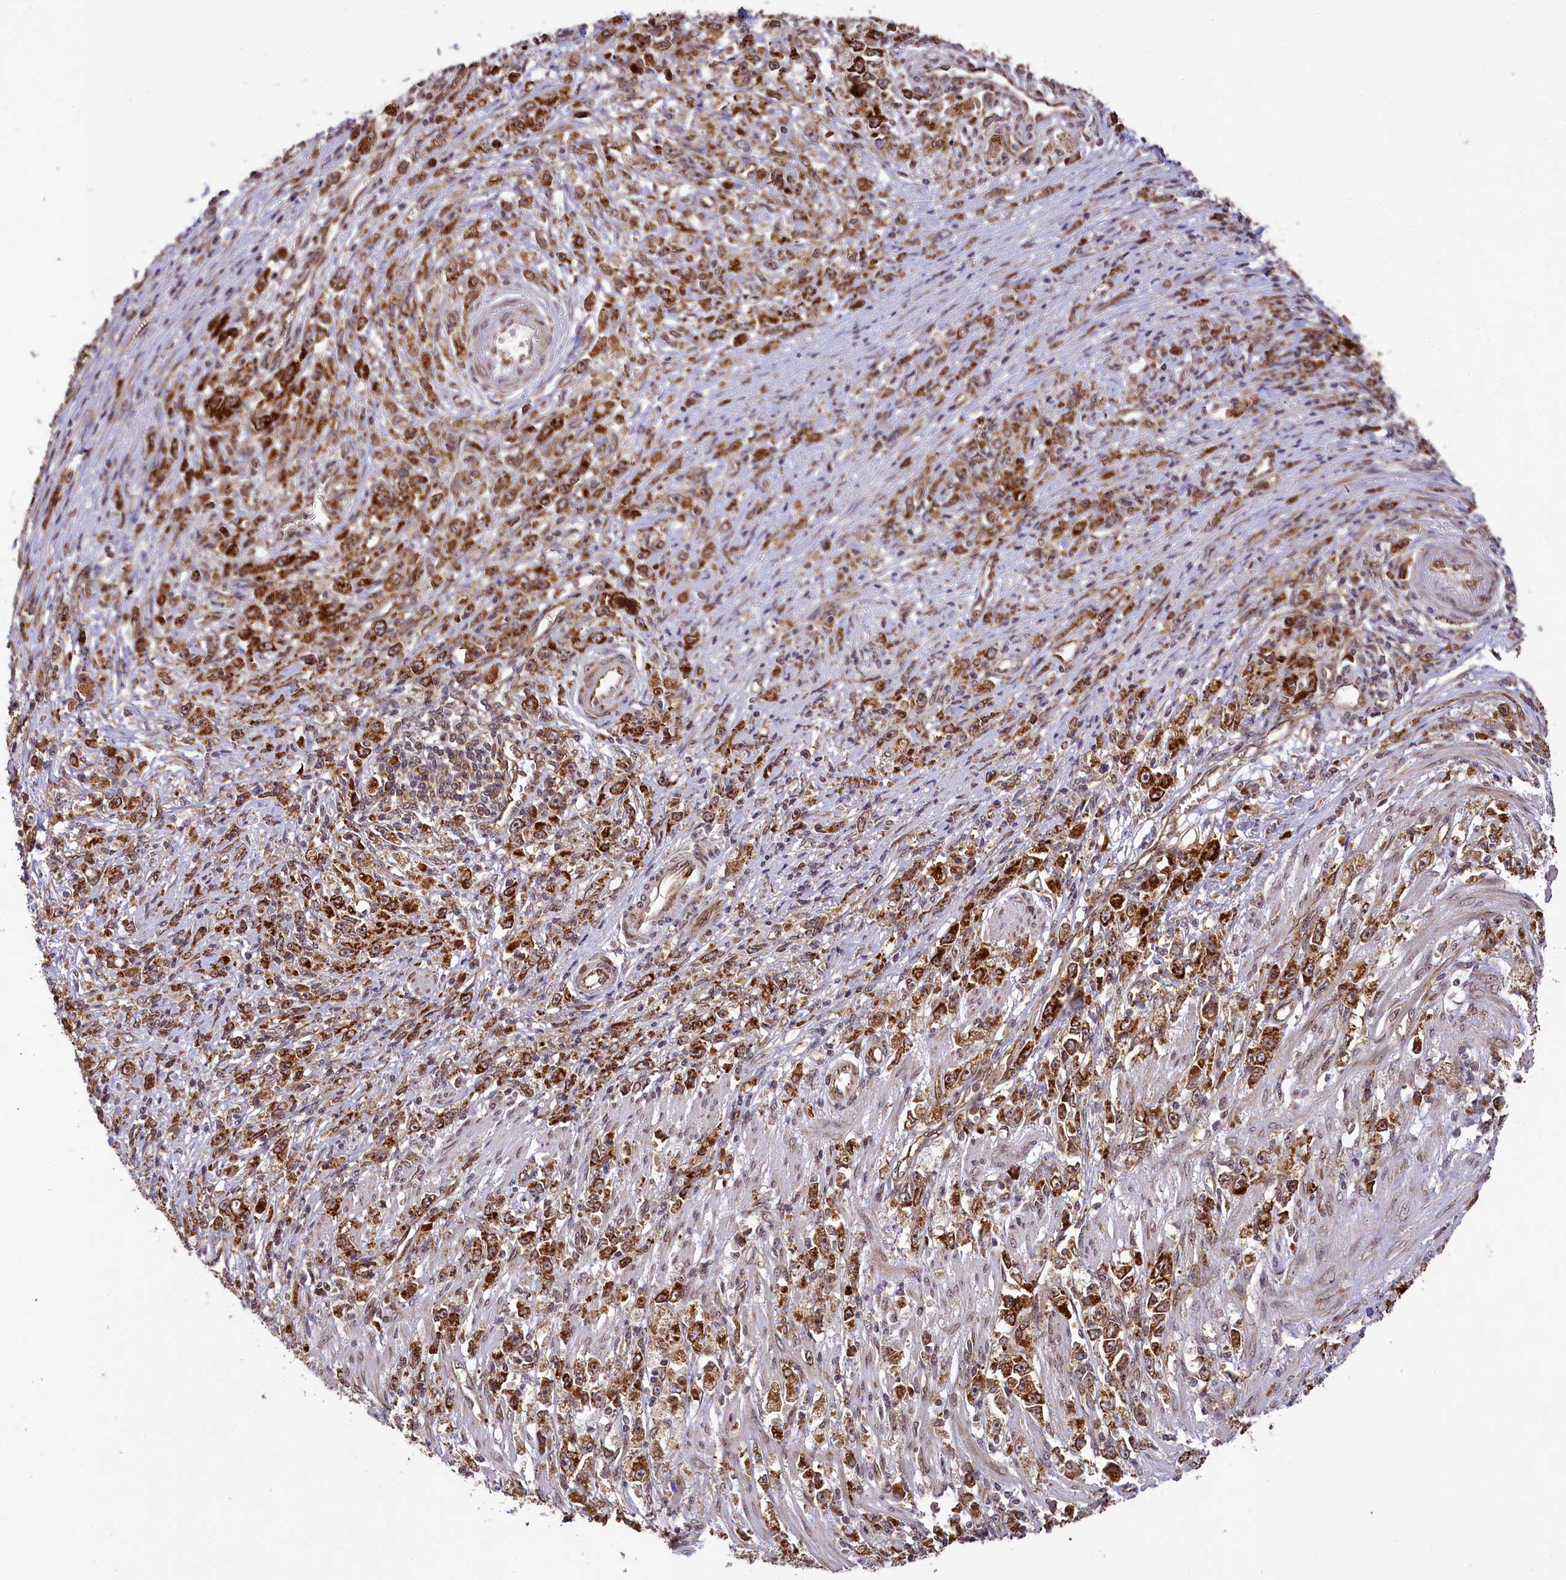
{"staining": {"intensity": "moderate", "quantity": ">75%", "location": "cytoplasmic/membranous"}, "tissue": "stomach cancer", "cell_type": "Tumor cells", "image_type": "cancer", "snomed": [{"axis": "morphology", "description": "Adenocarcinoma, NOS"}, {"axis": "topography", "description": "Stomach"}], "caption": "Immunohistochemical staining of human stomach adenocarcinoma exhibits moderate cytoplasmic/membranous protein positivity in approximately >75% of tumor cells.", "gene": "LARP4", "patient": {"sex": "female", "age": 59}}